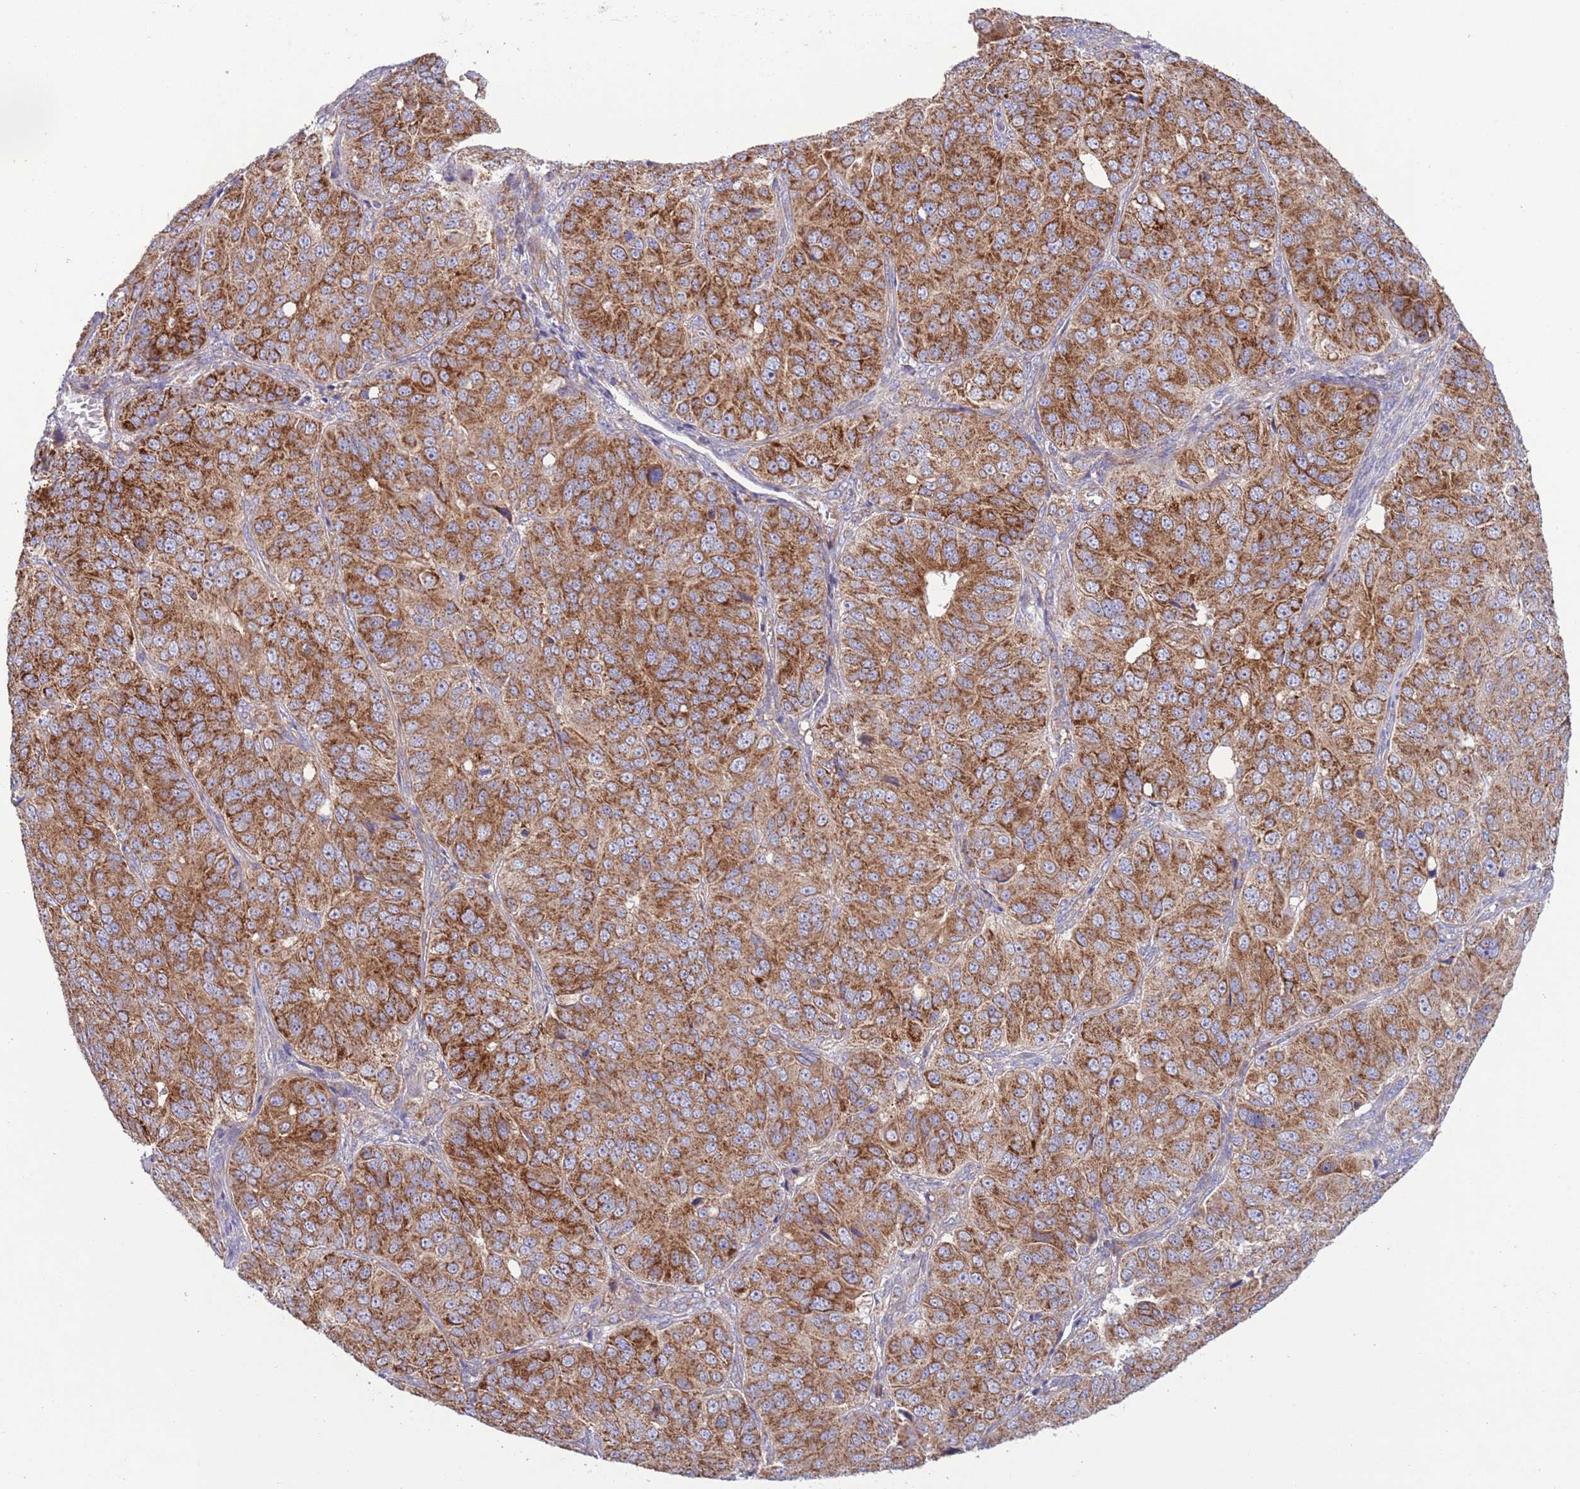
{"staining": {"intensity": "strong", "quantity": ">75%", "location": "cytoplasmic/membranous"}, "tissue": "ovarian cancer", "cell_type": "Tumor cells", "image_type": "cancer", "snomed": [{"axis": "morphology", "description": "Carcinoma, endometroid"}, {"axis": "topography", "description": "Ovary"}], "caption": "DAB immunohistochemical staining of endometroid carcinoma (ovarian) displays strong cytoplasmic/membranous protein staining in about >75% of tumor cells.", "gene": "TOMM5", "patient": {"sex": "female", "age": 51}}